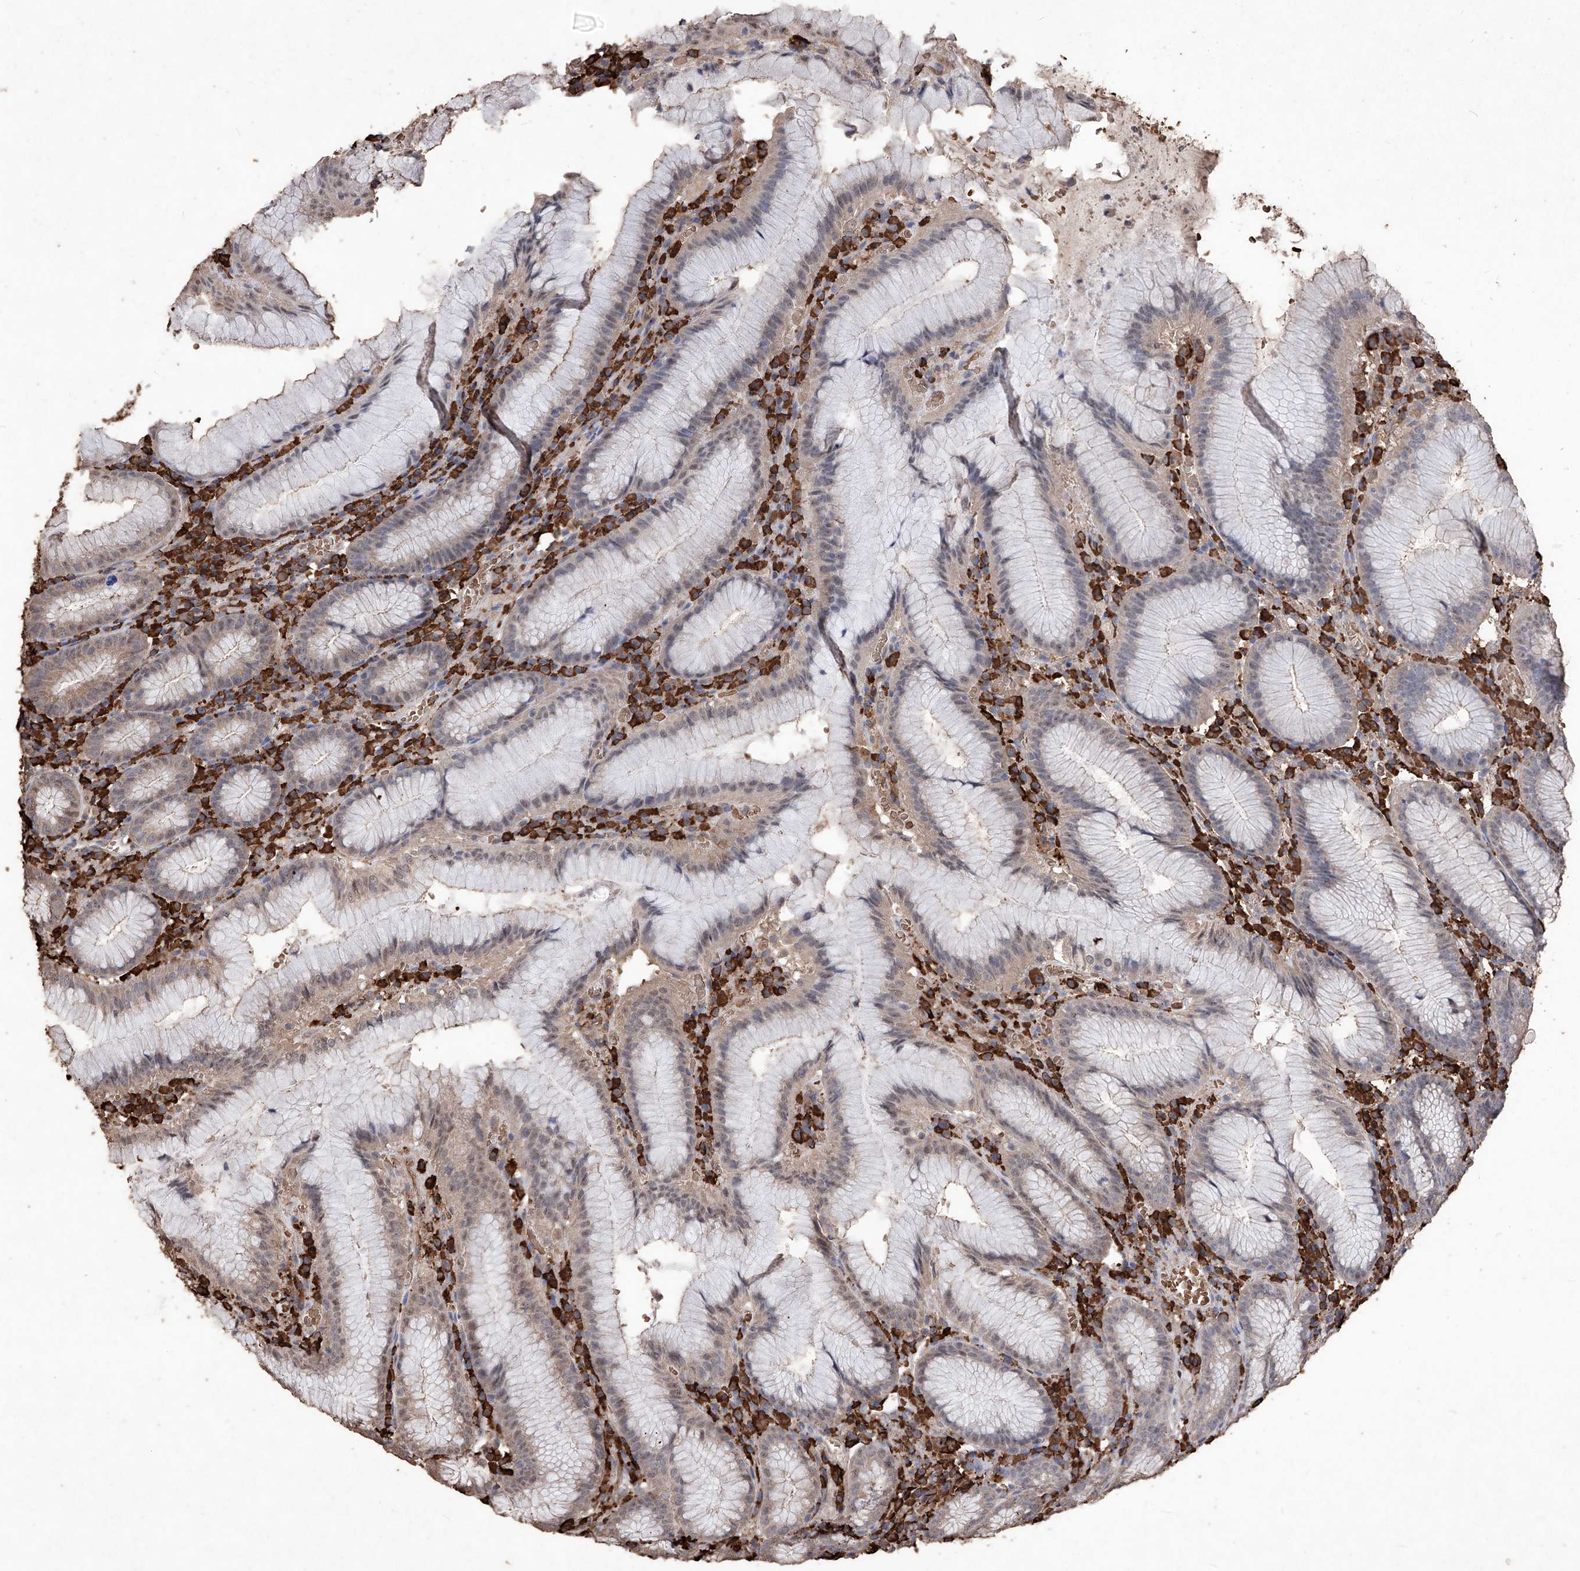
{"staining": {"intensity": "moderate", "quantity": "25%-75%", "location": "cytoplasmic/membranous"}, "tissue": "stomach", "cell_type": "Glandular cells", "image_type": "normal", "snomed": [{"axis": "morphology", "description": "Normal tissue, NOS"}, {"axis": "topography", "description": "Stomach"}], "caption": "DAB (3,3'-diaminobenzidine) immunohistochemical staining of unremarkable stomach demonstrates moderate cytoplasmic/membranous protein expression in approximately 25%-75% of glandular cells.", "gene": "EML1", "patient": {"sex": "male", "age": 55}}